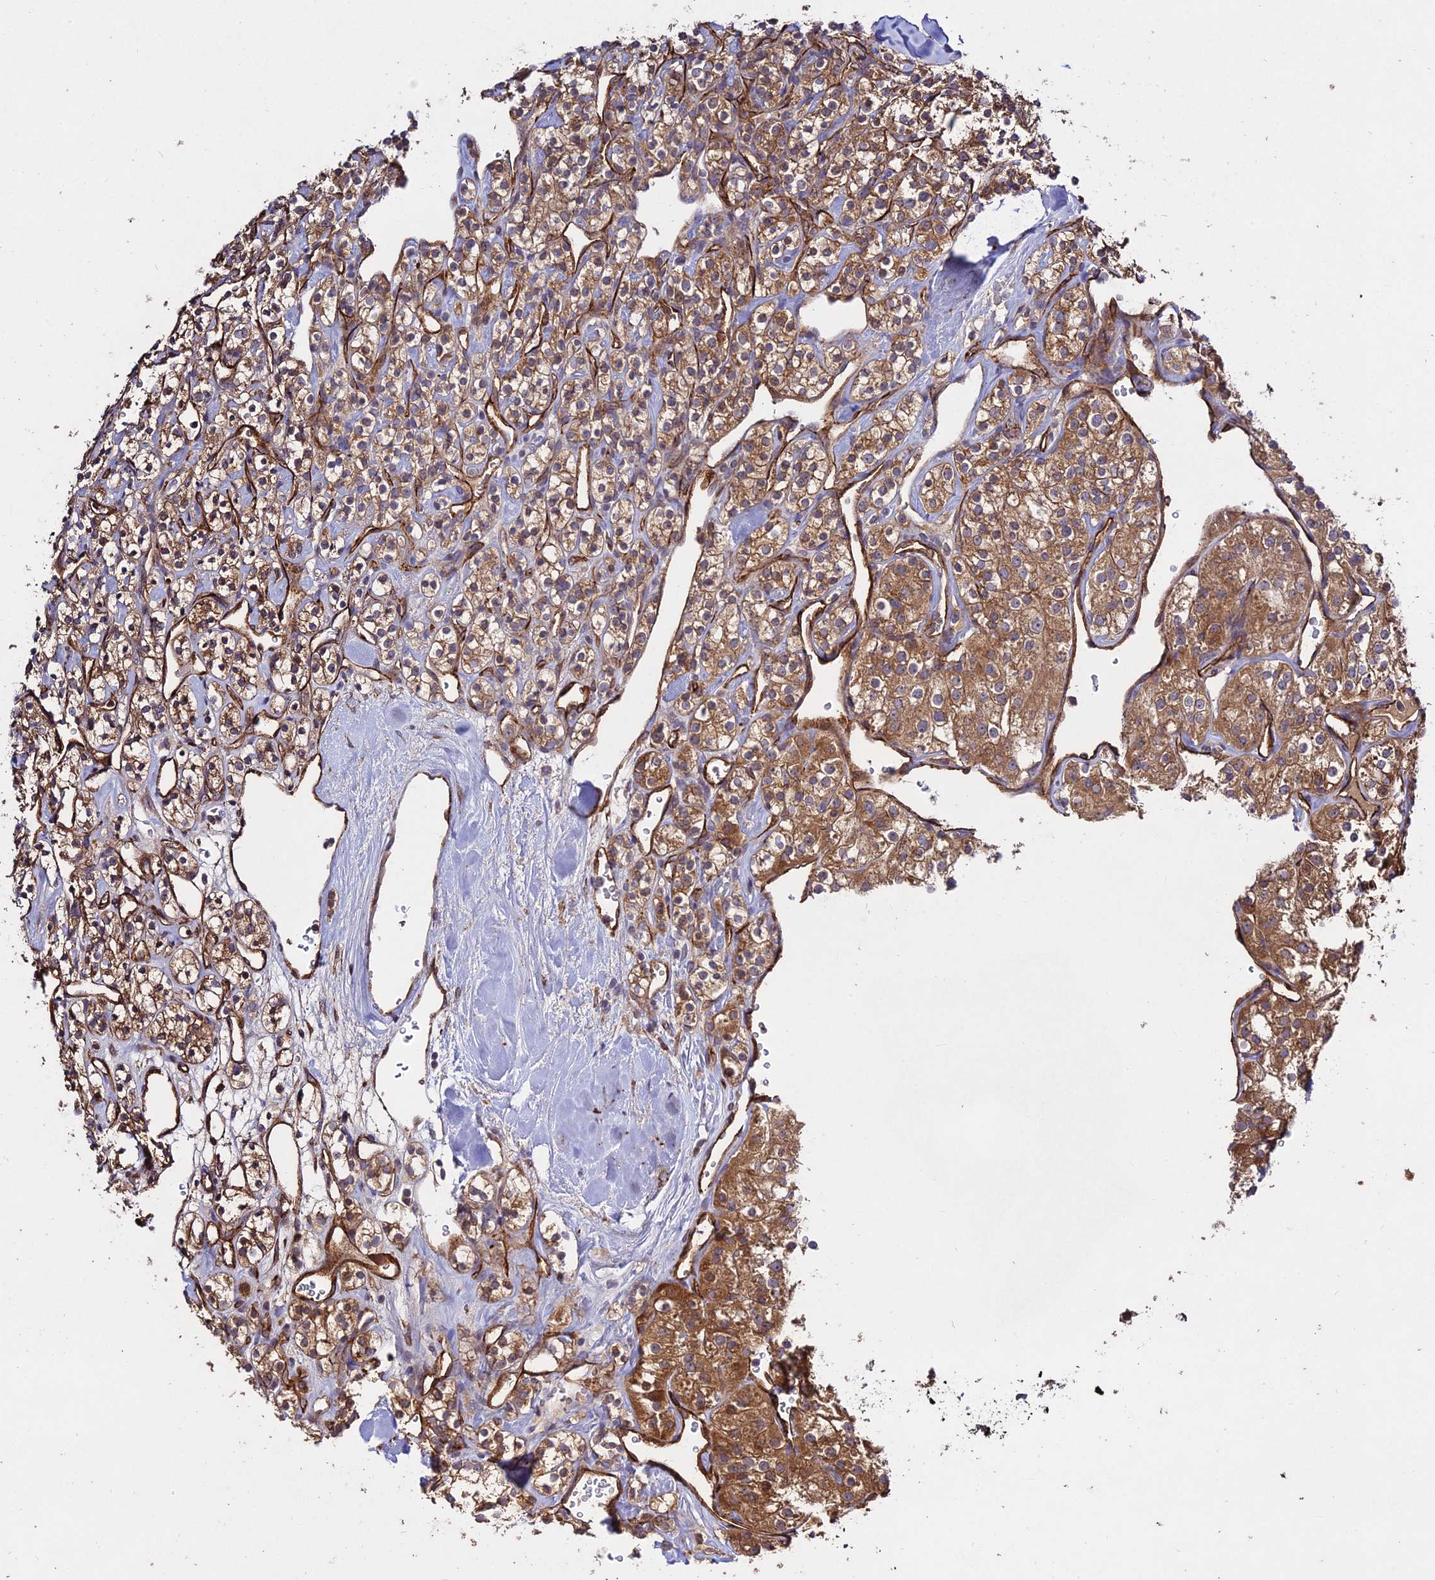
{"staining": {"intensity": "moderate", "quantity": ">75%", "location": "cytoplasmic/membranous"}, "tissue": "renal cancer", "cell_type": "Tumor cells", "image_type": "cancer", "snomed": [{"axis": "morphology", "description": "Adenocarcinoma, NOS"}, {"axis": "topography", "description": "Kidney"}], "caption": "Brown immunohistochemical staining in renal cancer reveals moderate cytoplasmic/membranous positivity in about >75% of tumor cells. Using DAB (brown) and hematoxylin (blue) stains, captured at high magnification using brightfield microscopy.", "gene": "GRTP1", "patient": {"sex": "male", "age": 77}}